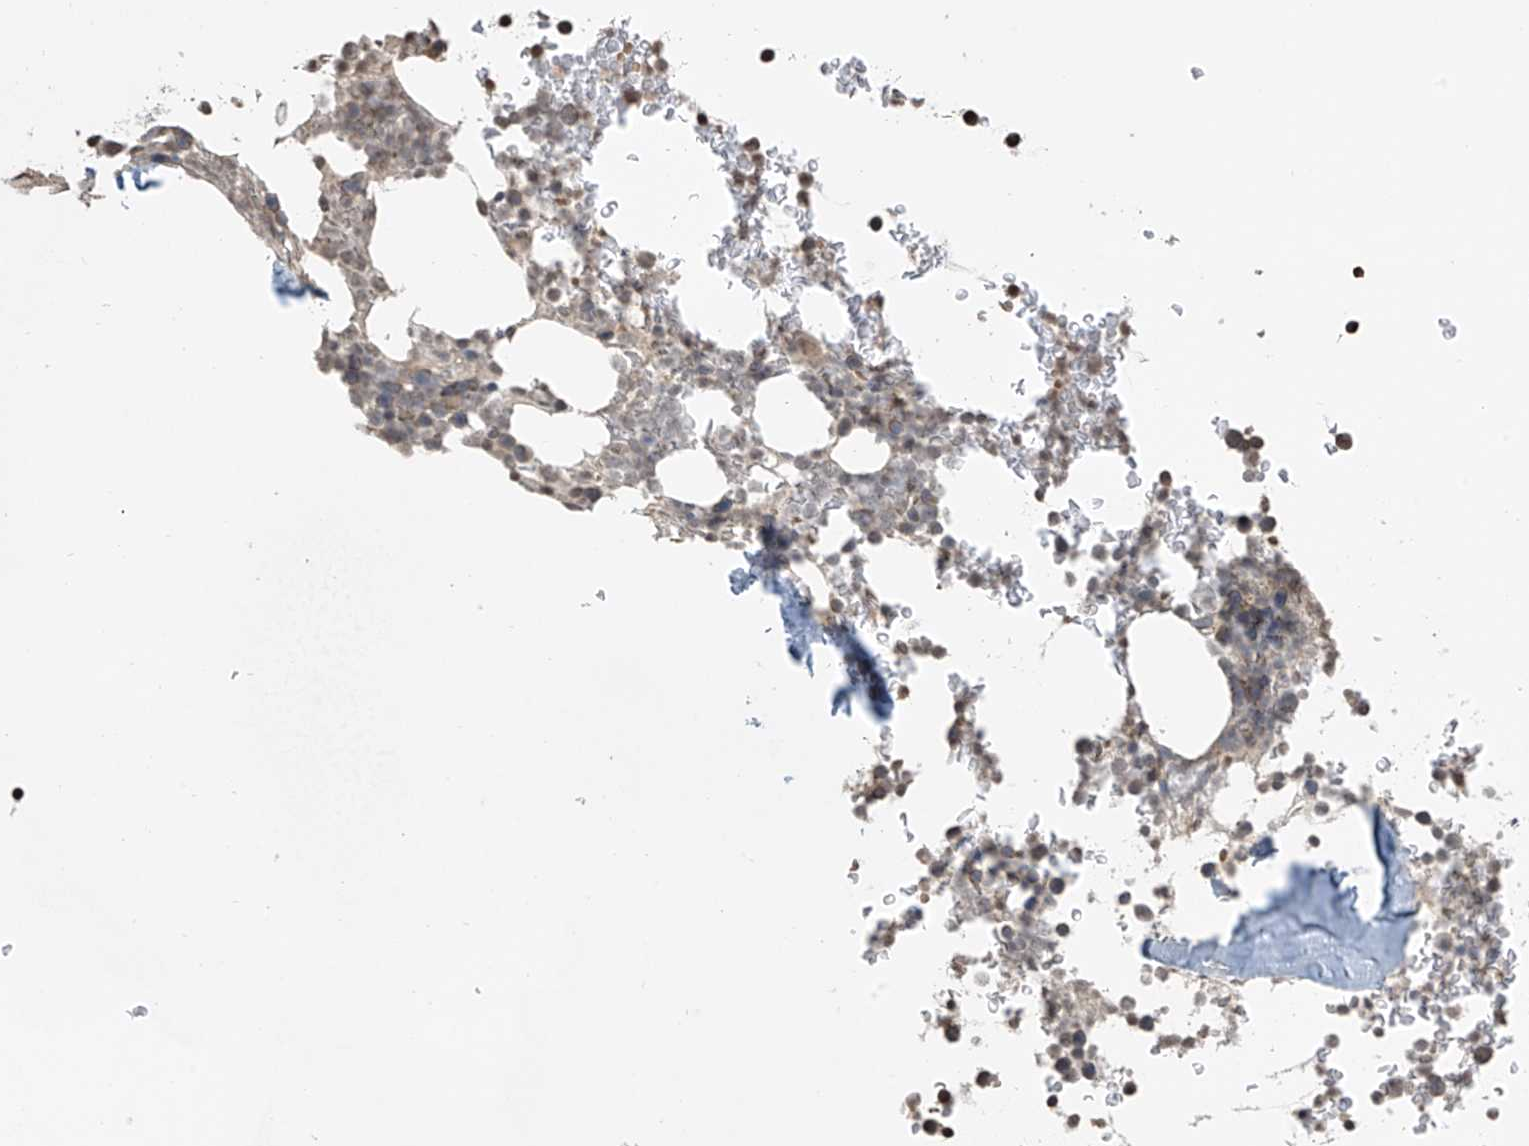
{"staining": {"intensity": "weak", "quantity": "<25%", "location": "nuclear"}, "tissue": "bone marrow", "cell_type": "Hematopoietic cells", "image_type": "normal", "snomed": [{"axis": "morphology", "description": "Normal tissue, NOS"}, {"axis": "topography", "description": "Bone marrow"}], "caption": "Human bone marrow stained for a protein using IHC displays no staining in hematopoietic cells.", "gene": "HOXA11", "patient": {"sex": "male", "age": 58}}